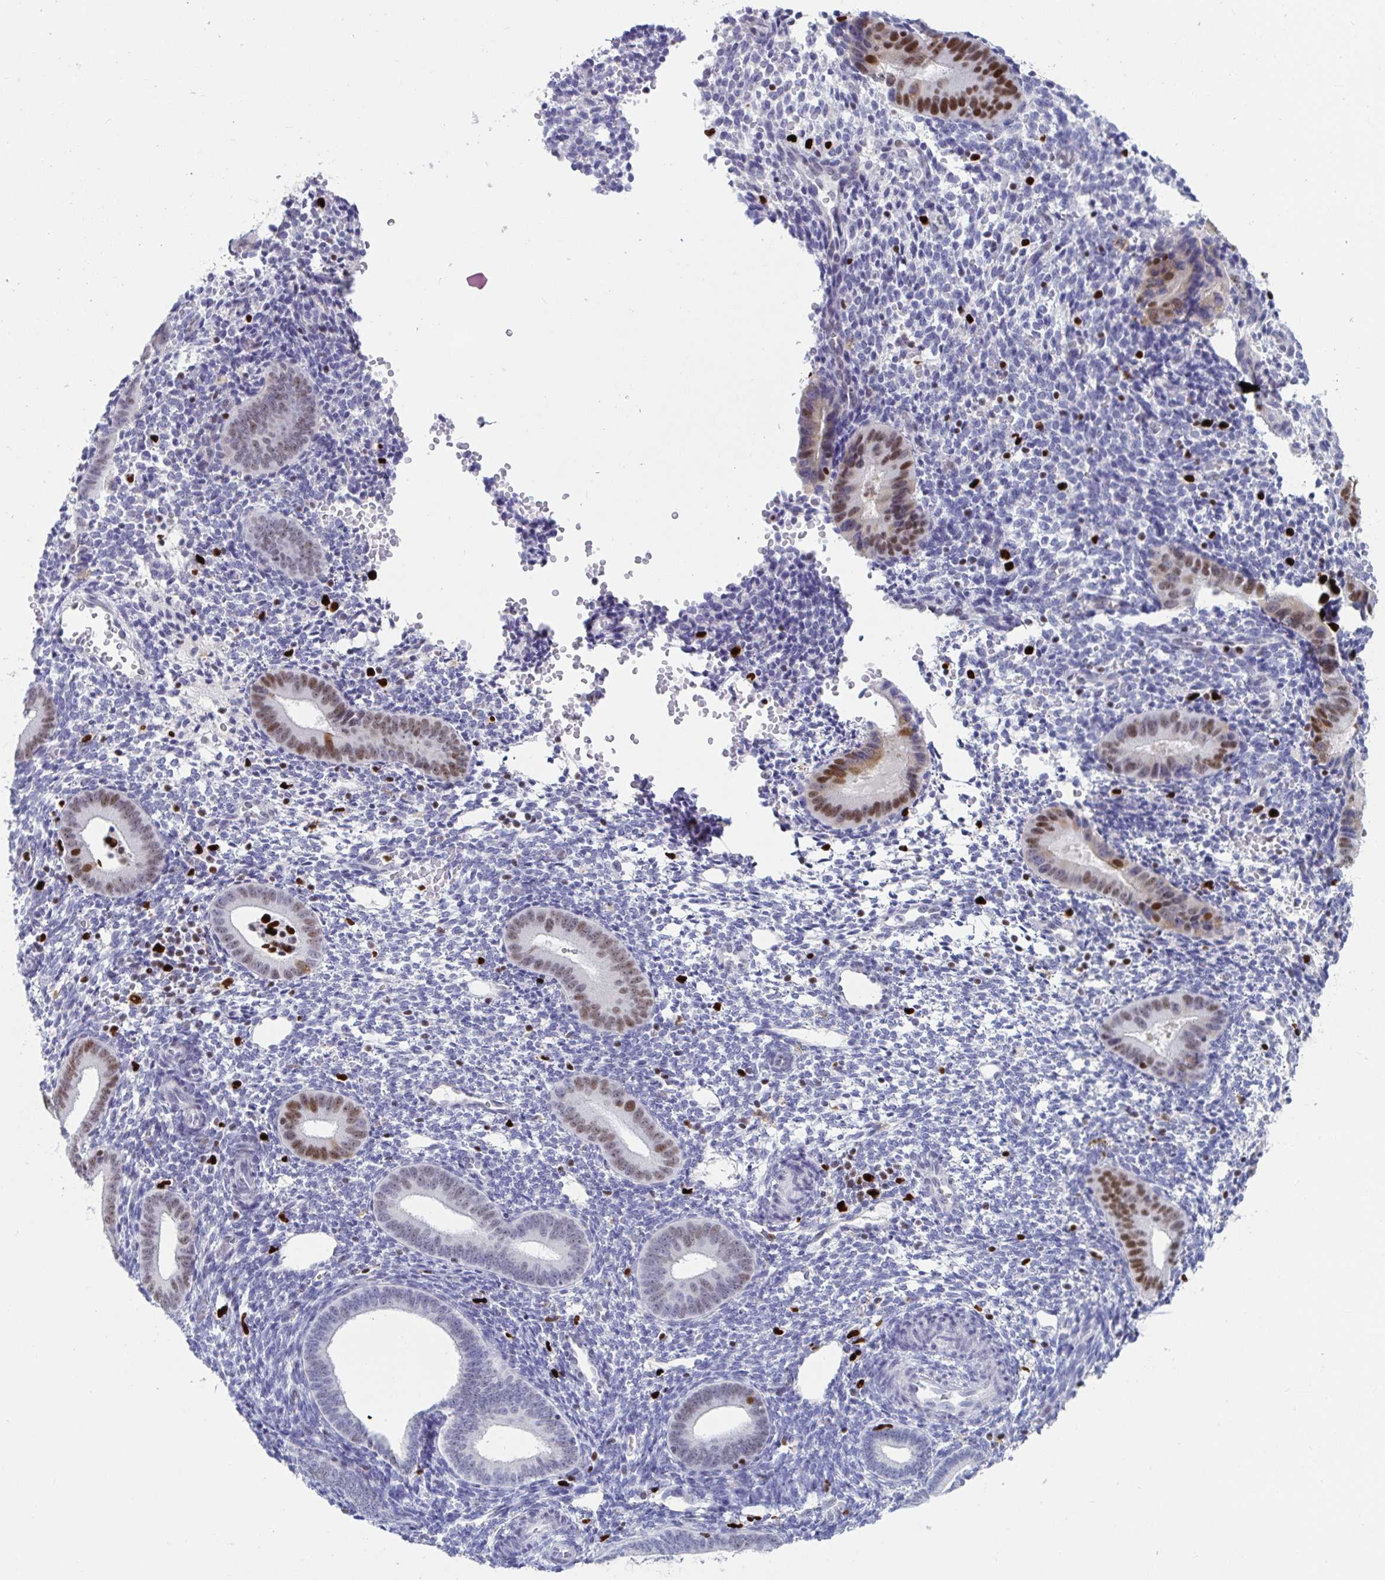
{"staining": {"intensity": "negative", "quantity": "none", "location": "none"}, "tissue": "endometrium", "cell_type": "Cells in endometrial stroma", "image_type": "normal", "snomed": [{"axis": "morphology", "description": "Normal tissue, NOS"}, {"axis": "topography", "description": "Endometrium"}], "caption": "Protein analysis of normal endometrium demonstrates no significant positivity in cells in endometrial stroma.", "gene": "ZNF586", "patient": {"sex": "female", "age": 40}}